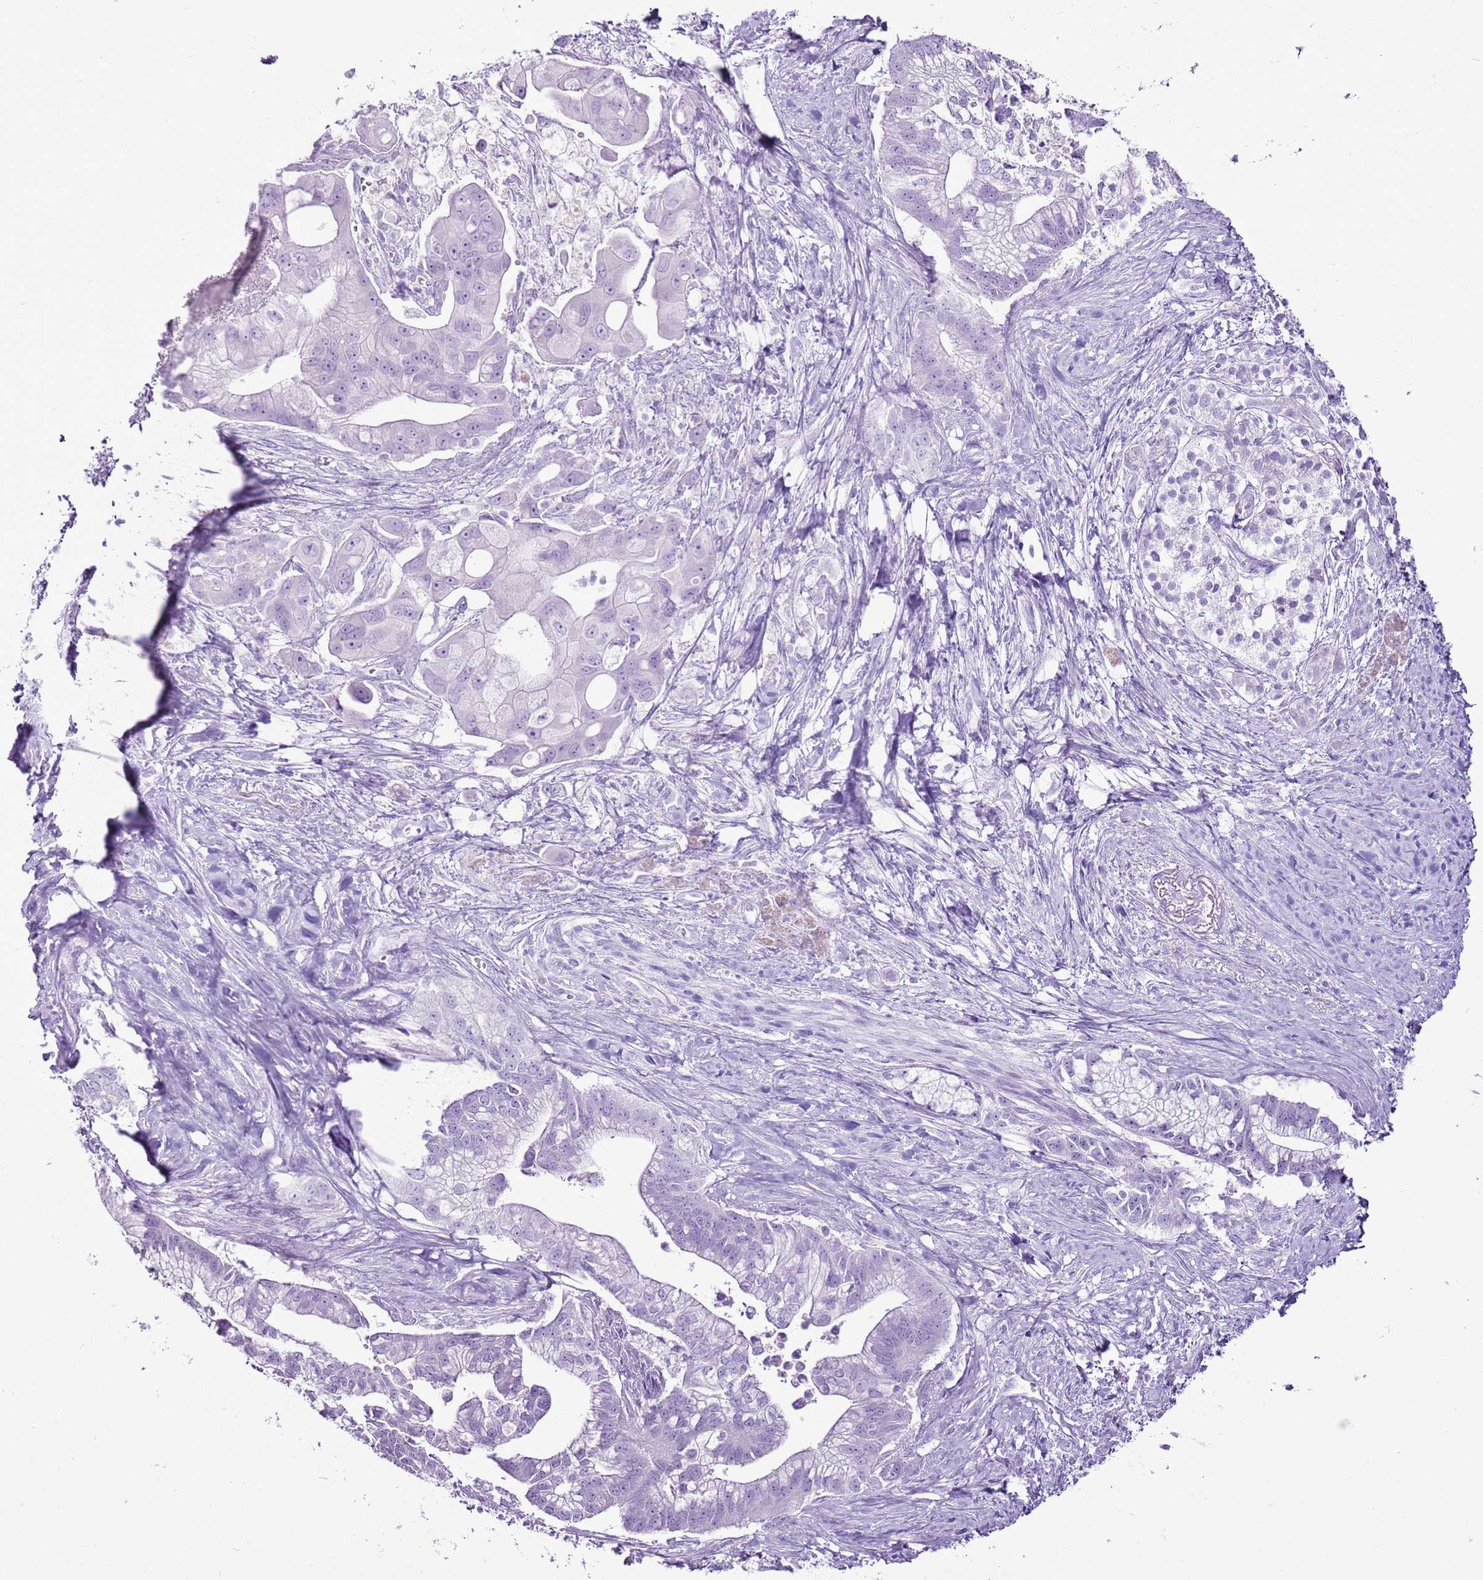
{"staining": {"intensity": "negative", "quantity": "none", "location": "none"}, "tissue": "pancreatic cancer", "cell_type": "Tumor cells", "image_type": "cancer", "snomed": [{"axis": "morphology", "description": "Adenocarcinoma, NOS"}, {"axis": "topography", "description": "Pancreas"}], "caption": "The IHC micrograph has no significant expression in tumor cells of pancreatic cancer (adenocarcinoma) tissue.", "gene": "CNFN", "patient": {"sex": "male", "age": 68}}